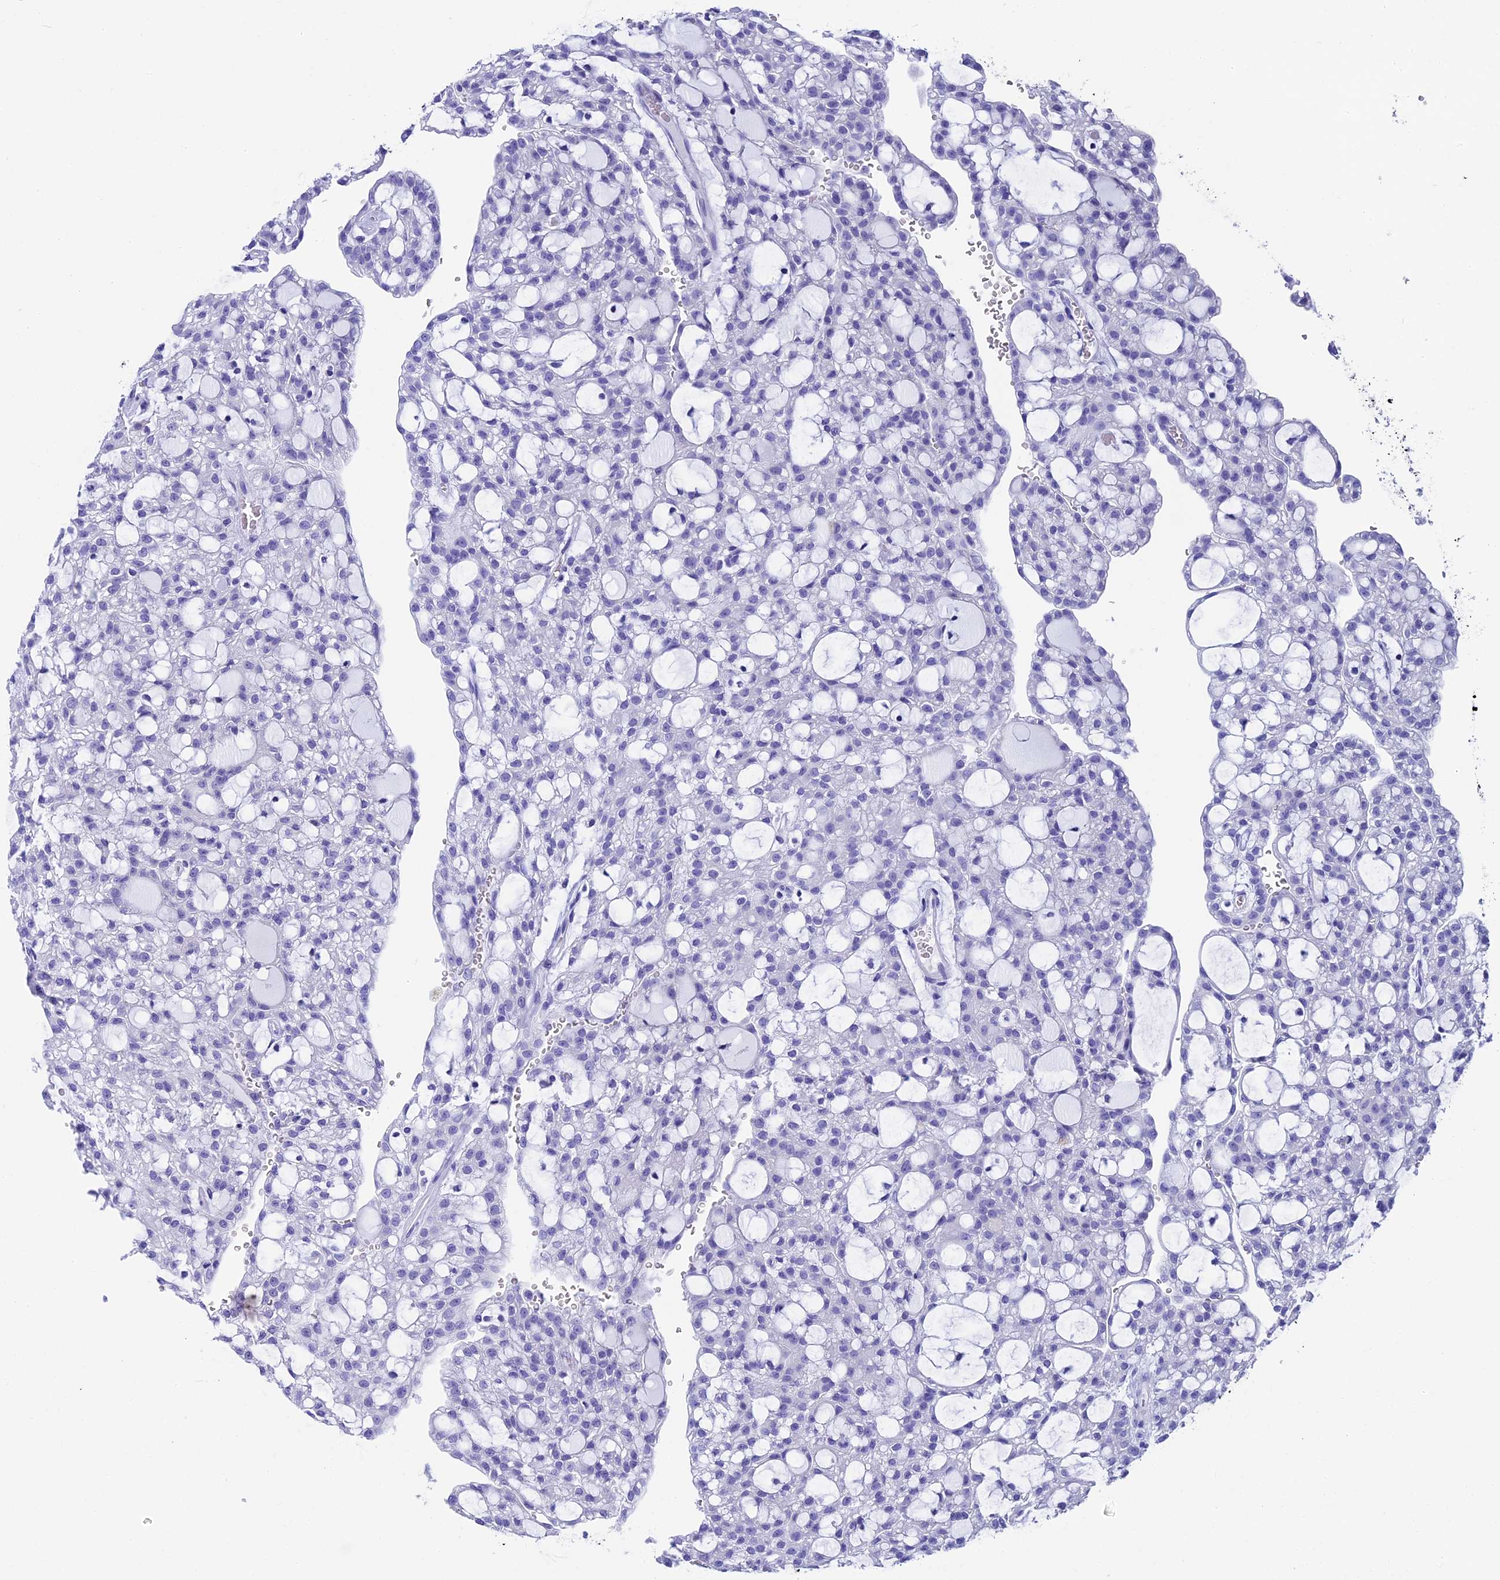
{"staining": {"intensity": "negative", "quantity": "none", "location": "none"}, "tissue": "renal cancer", "cell_type": "Tumor cells", "image_type": "cancer", "snomed": [{"axis": "morphology", "description": "Adenocarcinoma, NOS"}, {"axis": "topography", "description": "Kidney"}], "caption": "A high-resolution image shows immunohistochemistry (IHC) staining of renal adenocarcinoma, which demonstrates no significant positivity in tumor cells.", "gene": "AP3B2", "patient": {"sex": "male", "age": 63}}